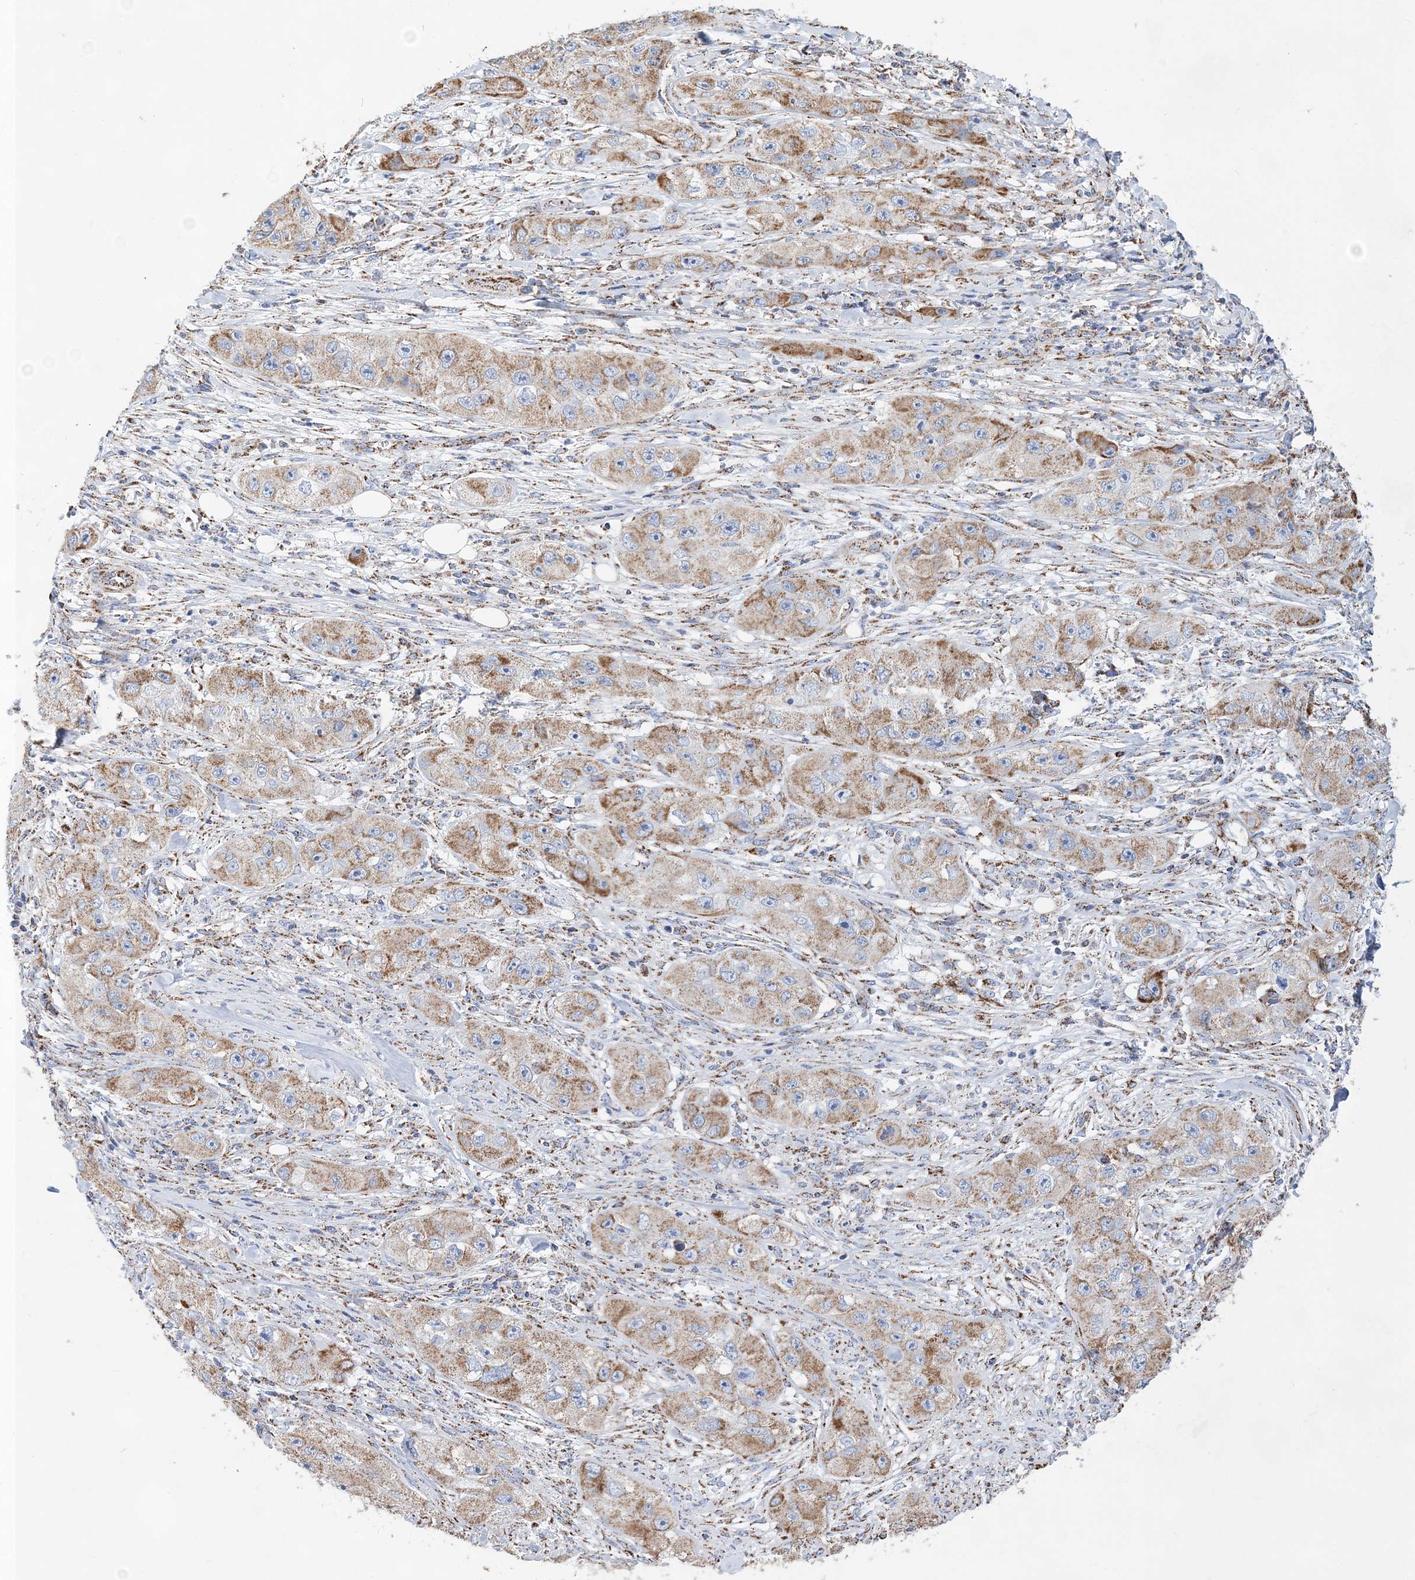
{"staining": {"intensity": "moderate", "quantity": ">75%", "location": "cytoplasmic/membranous"}, "tissue": "skin cancer", "cell_type": "Tumor cells", "image_type": "cancer", "snomed": [{"axis": "morphology", "description": "Squamous cell carcinoma, NOS"}, {"axis": "topography", "description": "Skin"}, {"axis": "topography", "description": "Subcutis"}], "caption": "Squamous cell carcinoma (skin) stained with immunohistochemistry reveals moderate cytoplasmic/membranous expression in about >75% of tumor cells.", "gene": "ACOT9", "patient": {"sex": "male", "age": 73}}